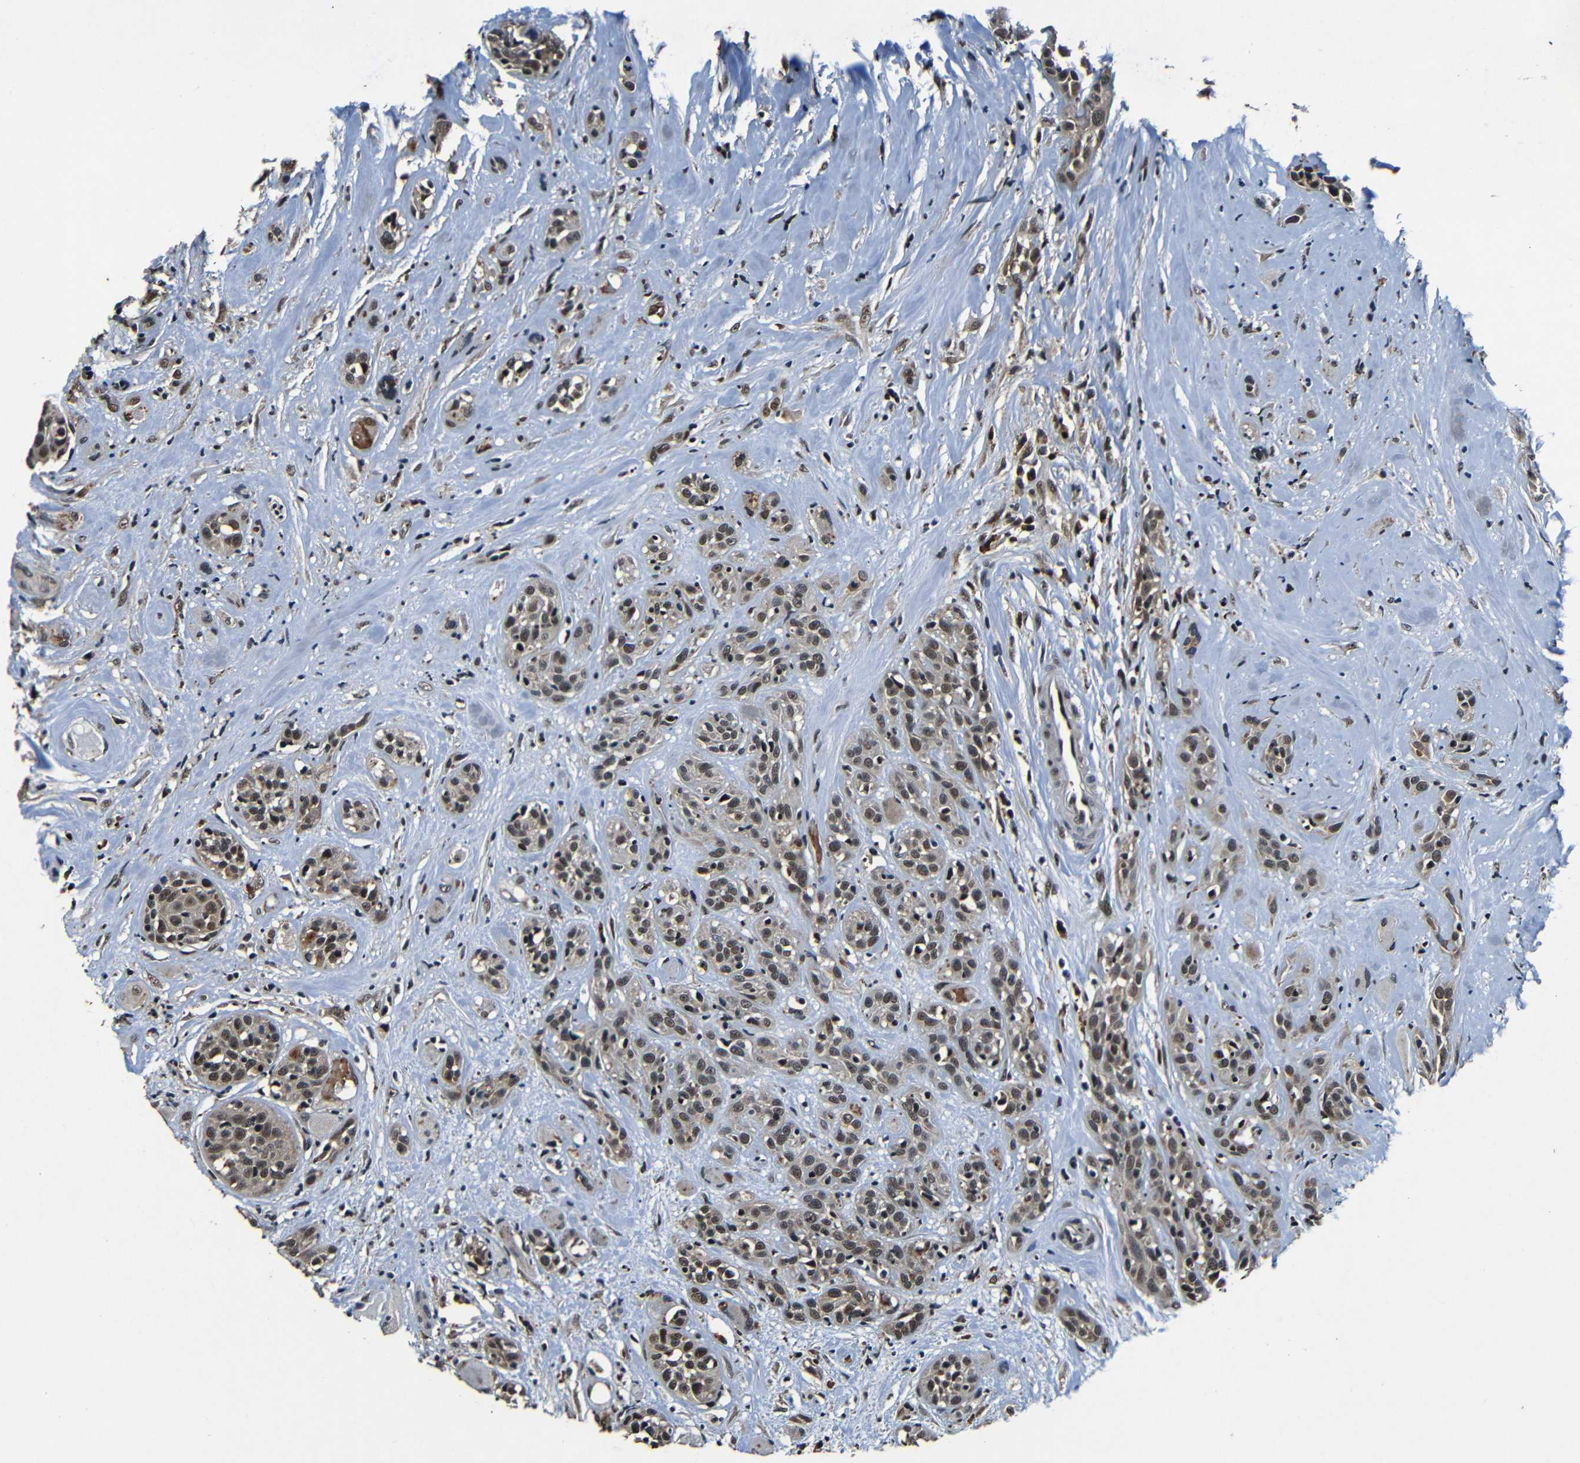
{"staining": {"intensity": "moderate", "quantity": ">75%", "location": "nuclear"}, "tissue": "head and neck cancer", "cell_type": "Tumor cells", "image_type": "cancer", "snomed": [{"axis": "morphology", "description": "Squamous cell carcinoma, NOS"}, {"axis": "topography", "description": "Head-Neck"}], "caption": "Head and neck squamous cell carcinoma stained with immunohistochemistry demonstrates moderate nuclear staining in about >75% of tumor cells.", "gene": "FOXD4", "patient": {"sex": "male", "age": 62}}